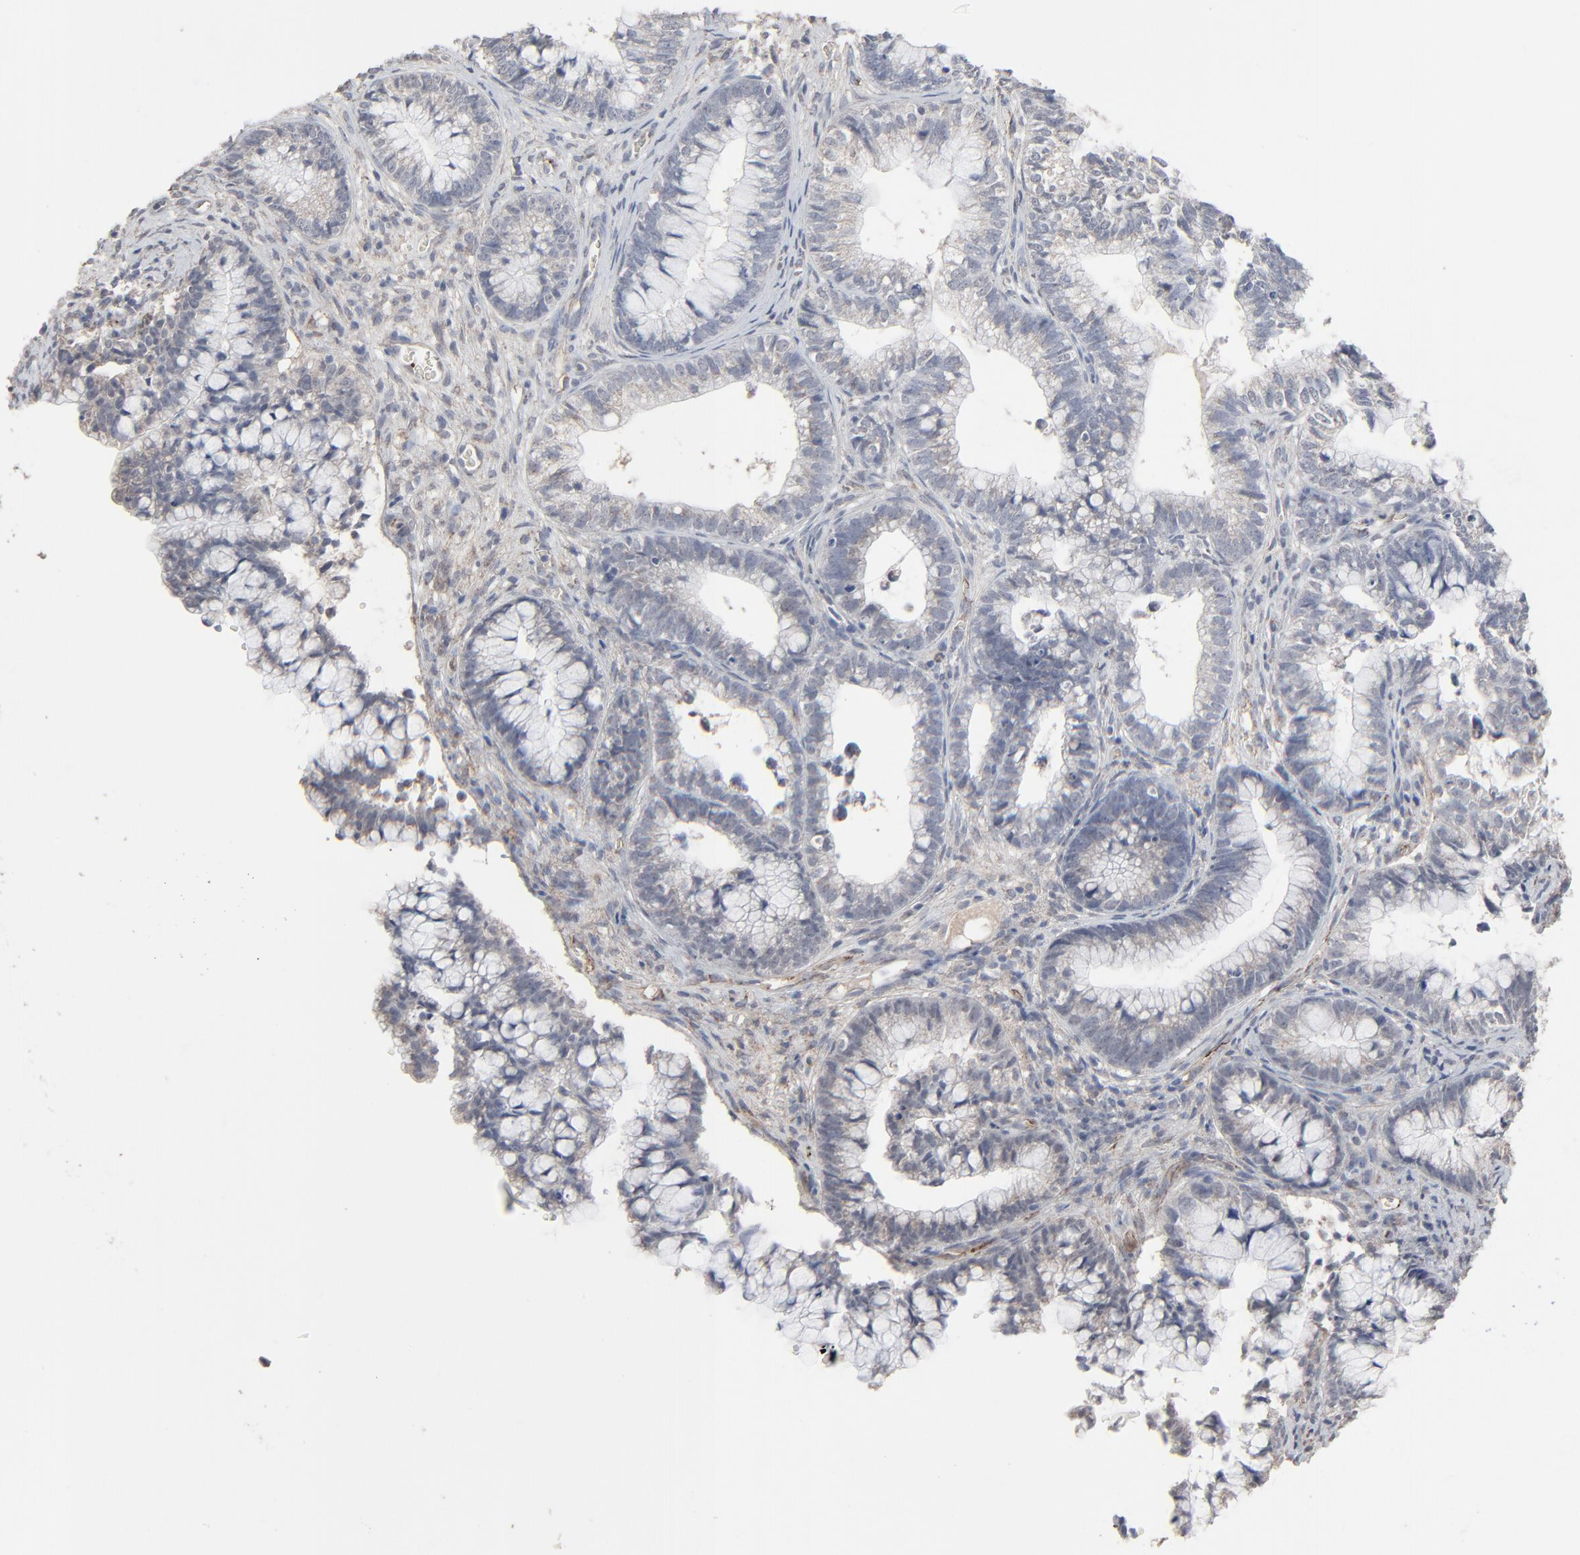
{"staining": {"intensity": "negative", "quantity": "none", "location": "none"}, "tissue": "cervical cancer", "cell_type": "Tumor cells", "image_type": "cancer", "snomed": [{"axis": "morphology", "description": "Adenocarcinoma, NOS"}, {"axis": "topography", "description": "Cervix"}], "caption": "This is an immunohistochemistry histopathology image of cervical cancer (adenocarcinoma). There is no expression in tumor cells.", "gene": "JAM3", "patient": {"sex": "female", "age": 44}}